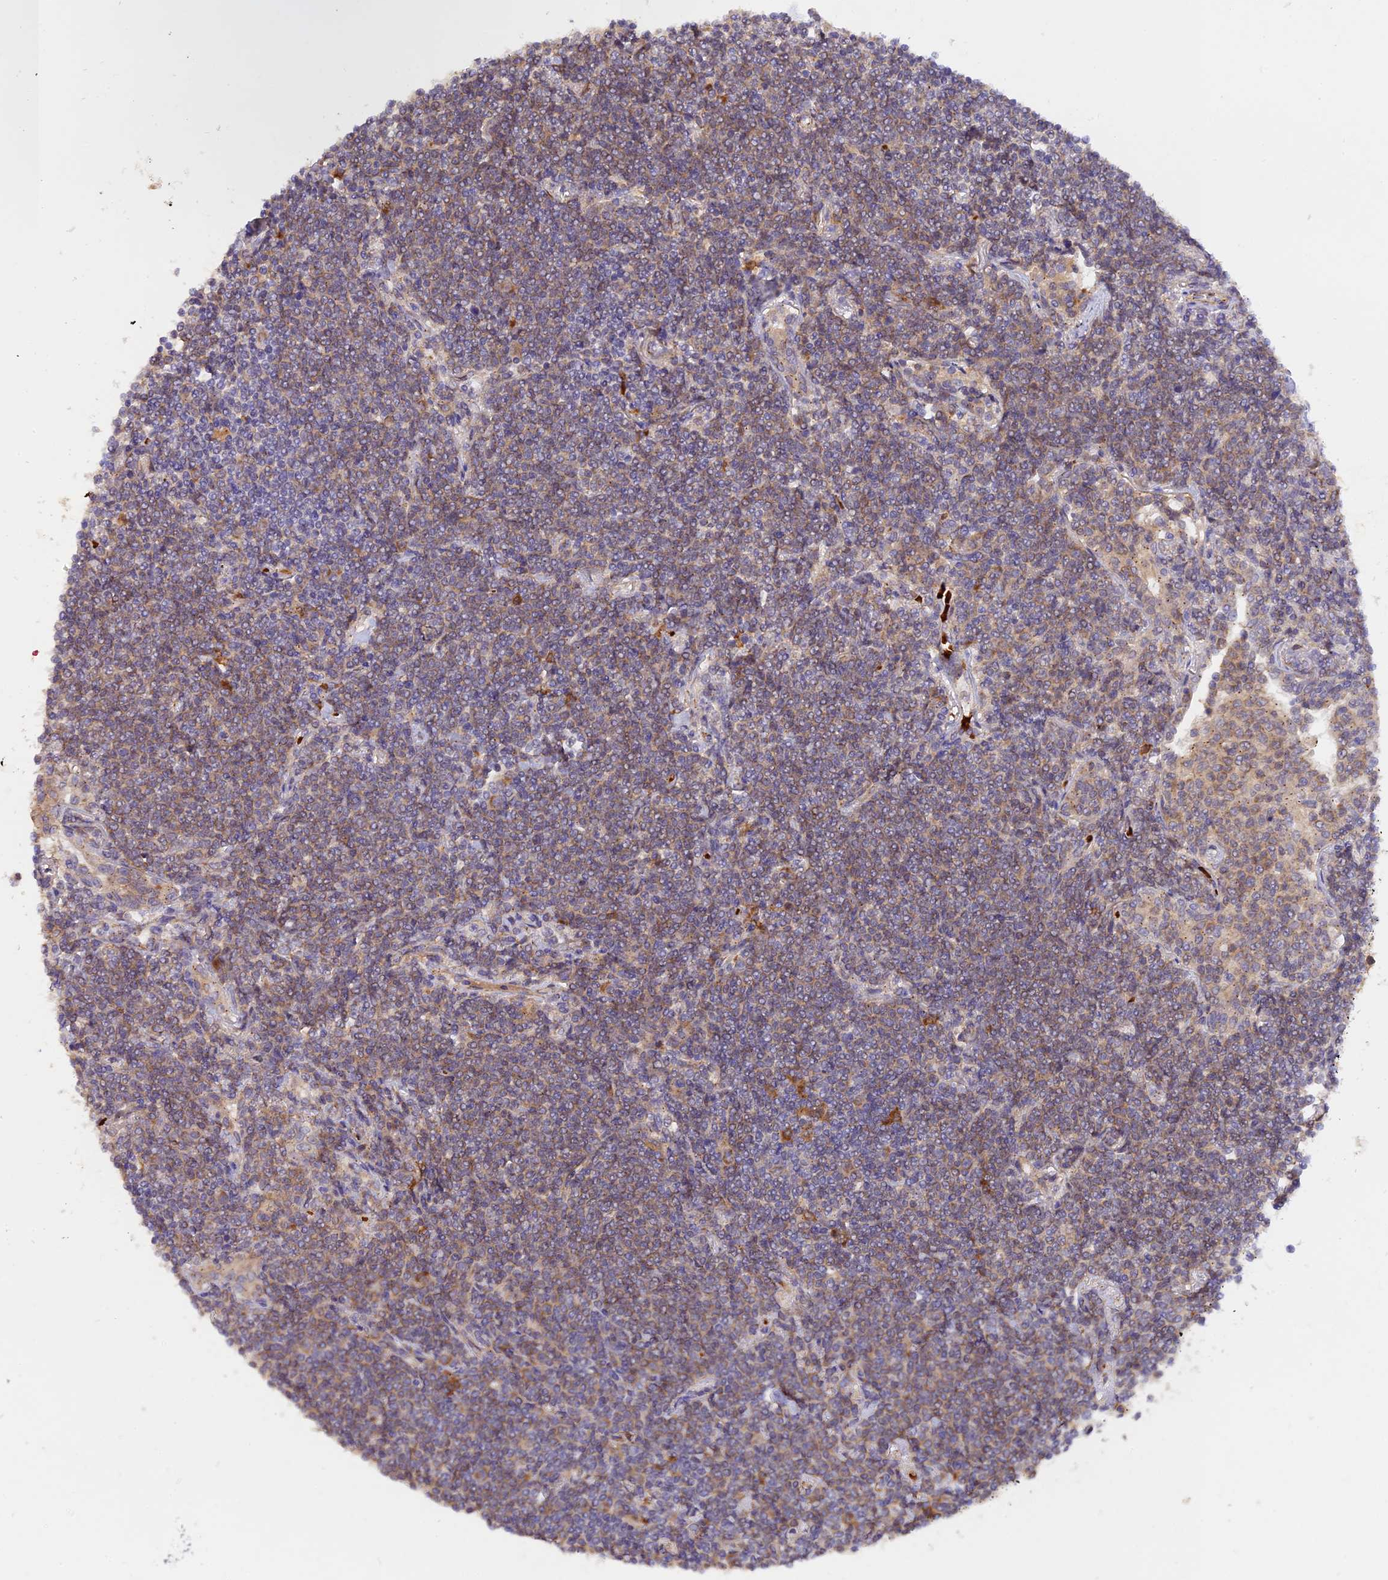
{"staining": {"intensity": "weak", "quantity": ">75%", "location": "cytoplasmic/membranous"}, "tissue": "lymphoma", "cell_type": "Tumor cells", "image_type": "cancer", "snomed": [{"axis": "morphology", "description": "Malignant lymphoma, non-Hodgkin's type, Low grade"}, {"axis": "topography", "description": "Lung"}], "caption": "High-power microscopy captured an IHC image of lymphoma, revealing weak cytoplasmic/membranous staining in about >75% of tumor cells. Nuclei are stained in blue.", "gene": "WDFY4", "patient": {"sex": "female", "age": 71}}